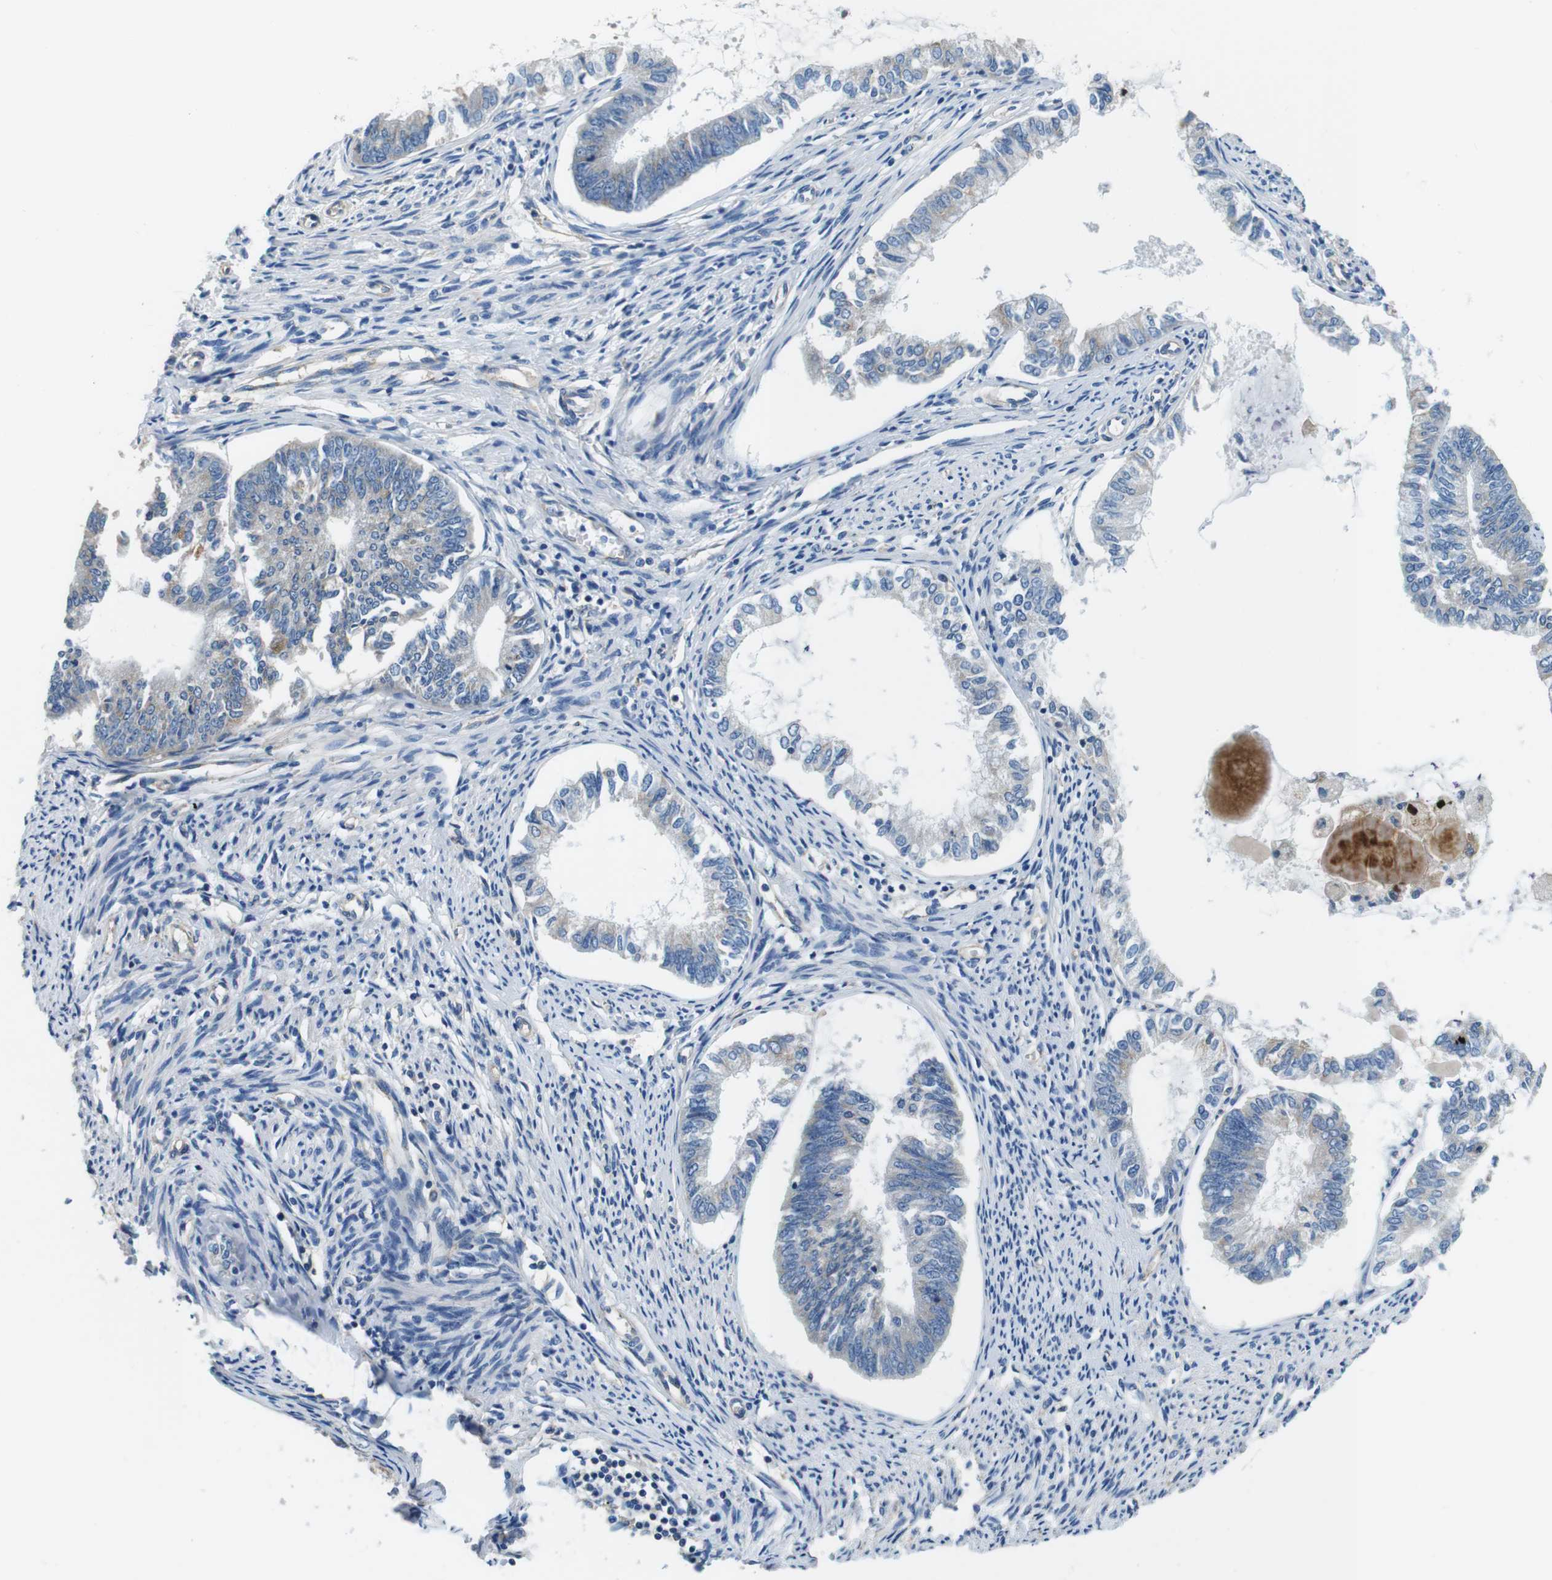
{"staining": {"intensity": "weak", "quantity": "25%-75%", "location": "cytoplasmic/membranous"}, "tissue": "endometrial cancer", "cell_type": "Tumor cells", "image_type": "cancer", "snomed": [{"axis": "morphology", "description": "Adenocarcinoma, NOS"}, {"axis": "topography", "description": "Endometrium"}], "caption": "Endometrial adenocarcinoma stained for a protein reveals weak cytoplasmic/membranous positivity in tumor cells.", "gene": "DENND4C", "patient": {"sex": "female", "age": 86}}